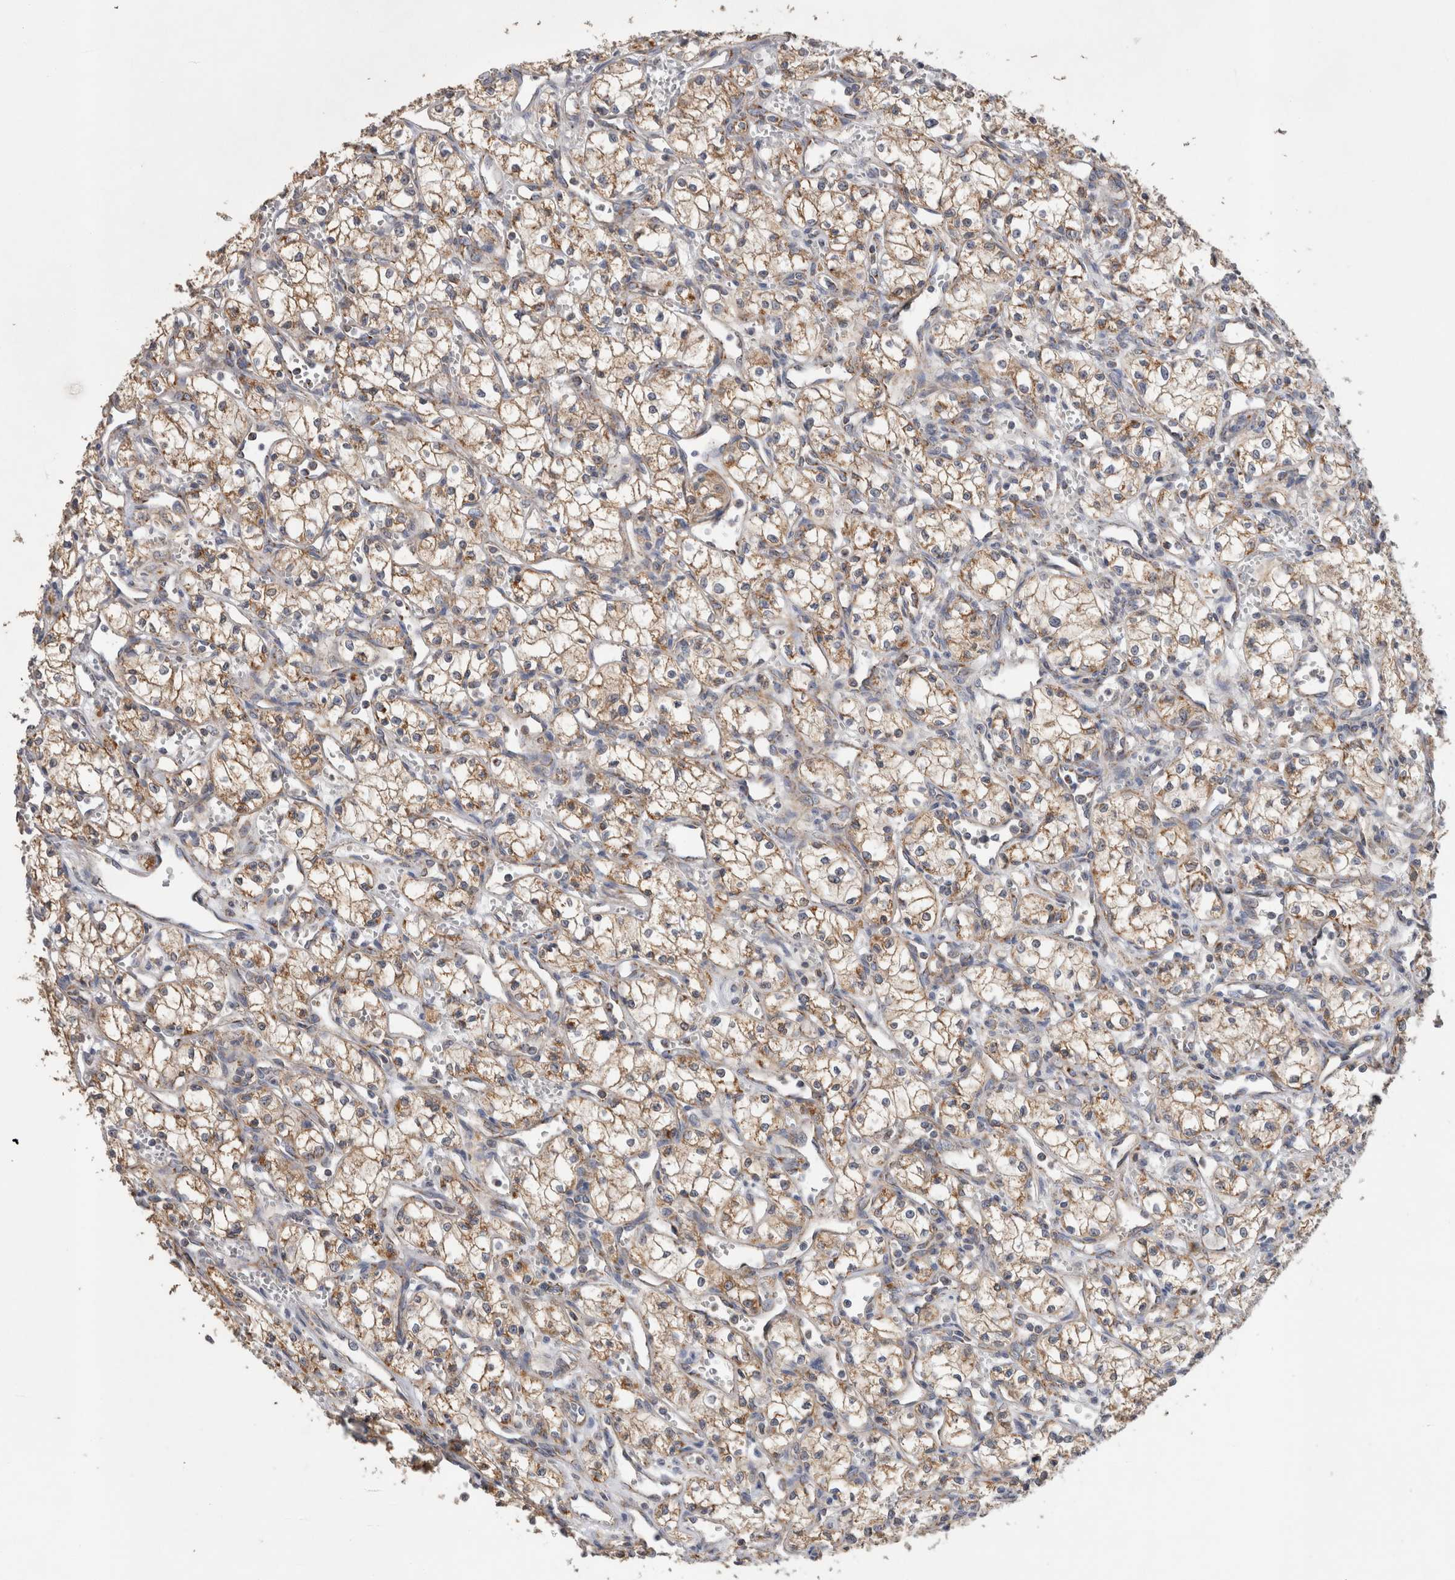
{"staining": {"intensity": "strong", "quantity": "<25%", "location": "cytoplasmic/membranous"}, "tissue": "renal cancer", "cell_type": "Tumor cells", "image_type": "cancer", "snomed": [{"axis": "morphology", "description": "Adenocarcinoma, NOS"}, {"axis": "topography", "description": "Kidney"}], "caption": "Renal cancer (adenocarcinoma) tissue displays strong cytoplasmic/membranous staining in approximately <25% of tumor cells The staining is performed using DAB (3,3'-diaminobenzidine) brown chromogen to label protein expression. The nuclei are counter-stained blue using hematoxylin.", "gene": "IARS2", "patient": {"sex": "male", "age": 59}}